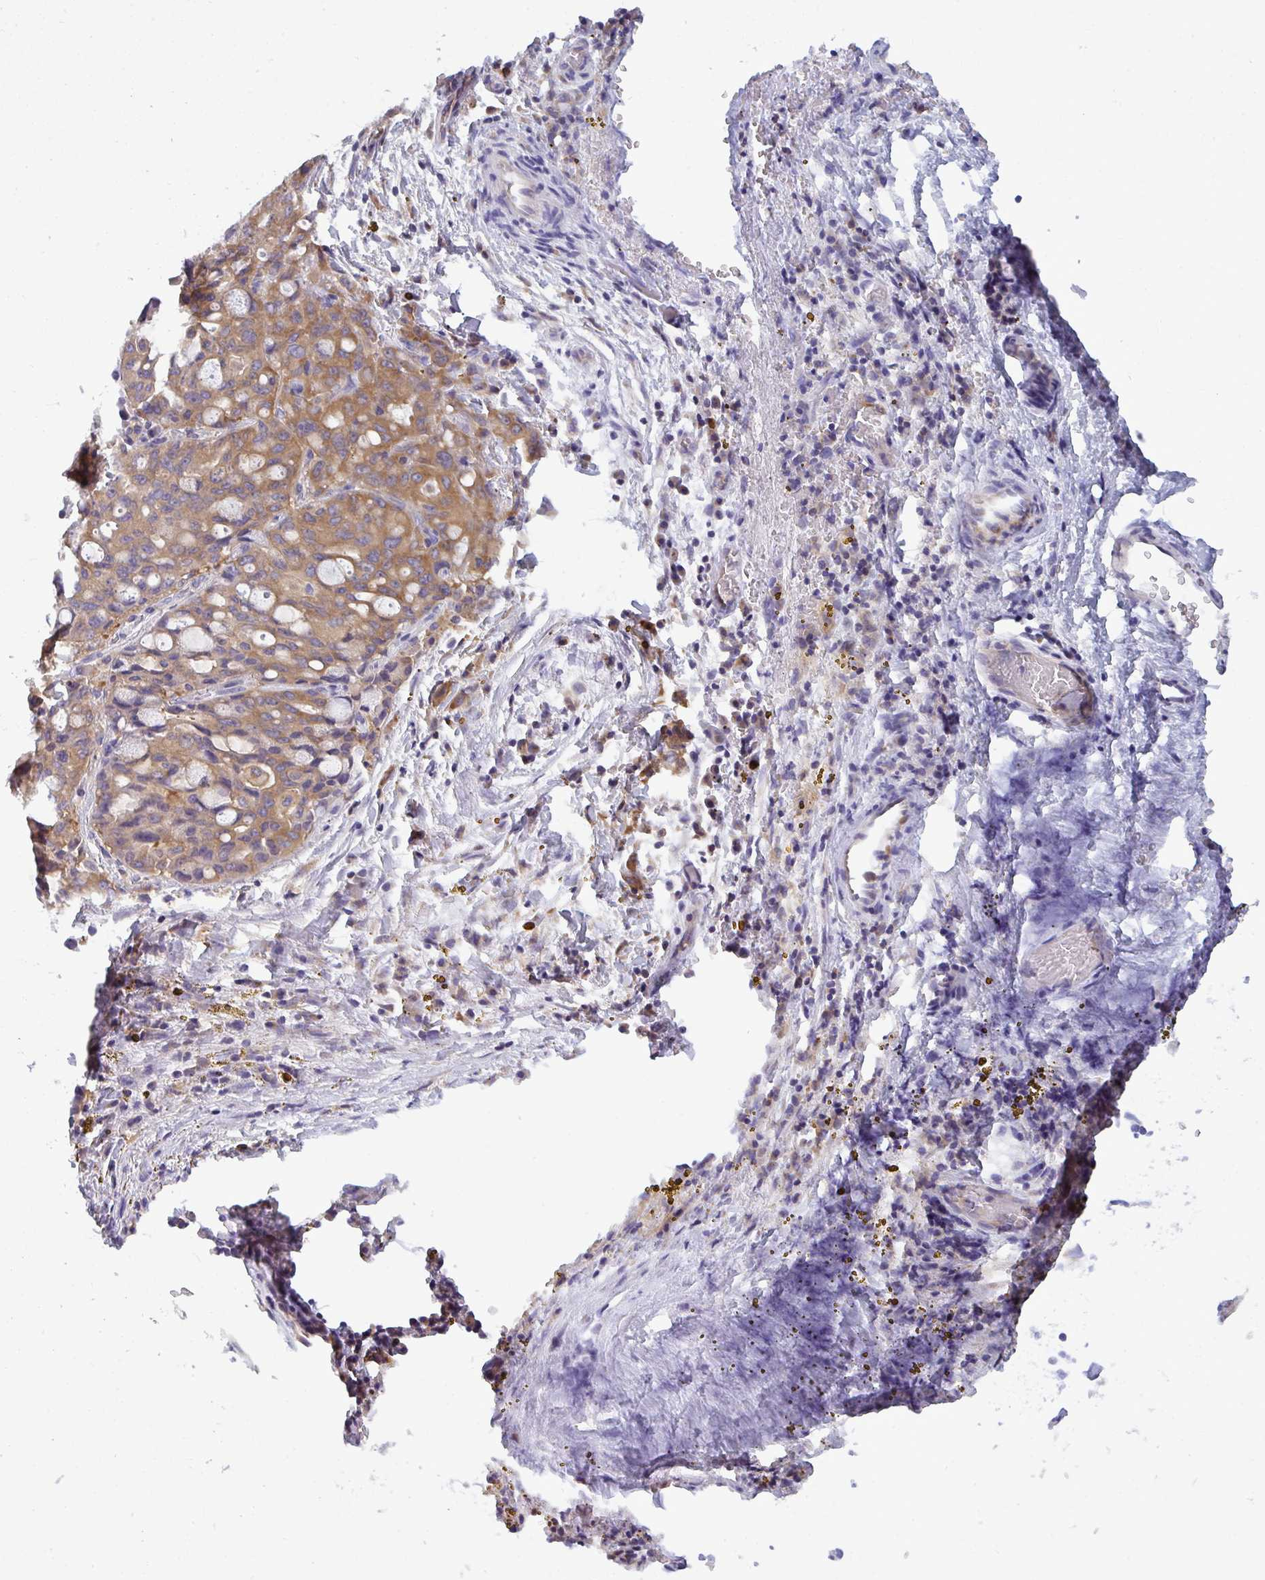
{"staining": {"intensity": "moderate", "quantity": "25%-75%", "location": "cytoplasmic/membranous"}, "tissue": "lung cancer", "cell_type": "Tumor cells", "image_type": "cancer", "snomed": [{"axis": "morphology", "description": "Adenocarcinoma, NOS"}, {"axis": "topography", "description": "Lung"}], "caption": "Tumor cells reveal moderate cytoplasmic/membranous staining in approximately 25%-75% of cells in lung cancer.", "gene": "SLC30A6", "patient": {"sex": "female", "age": 44}}